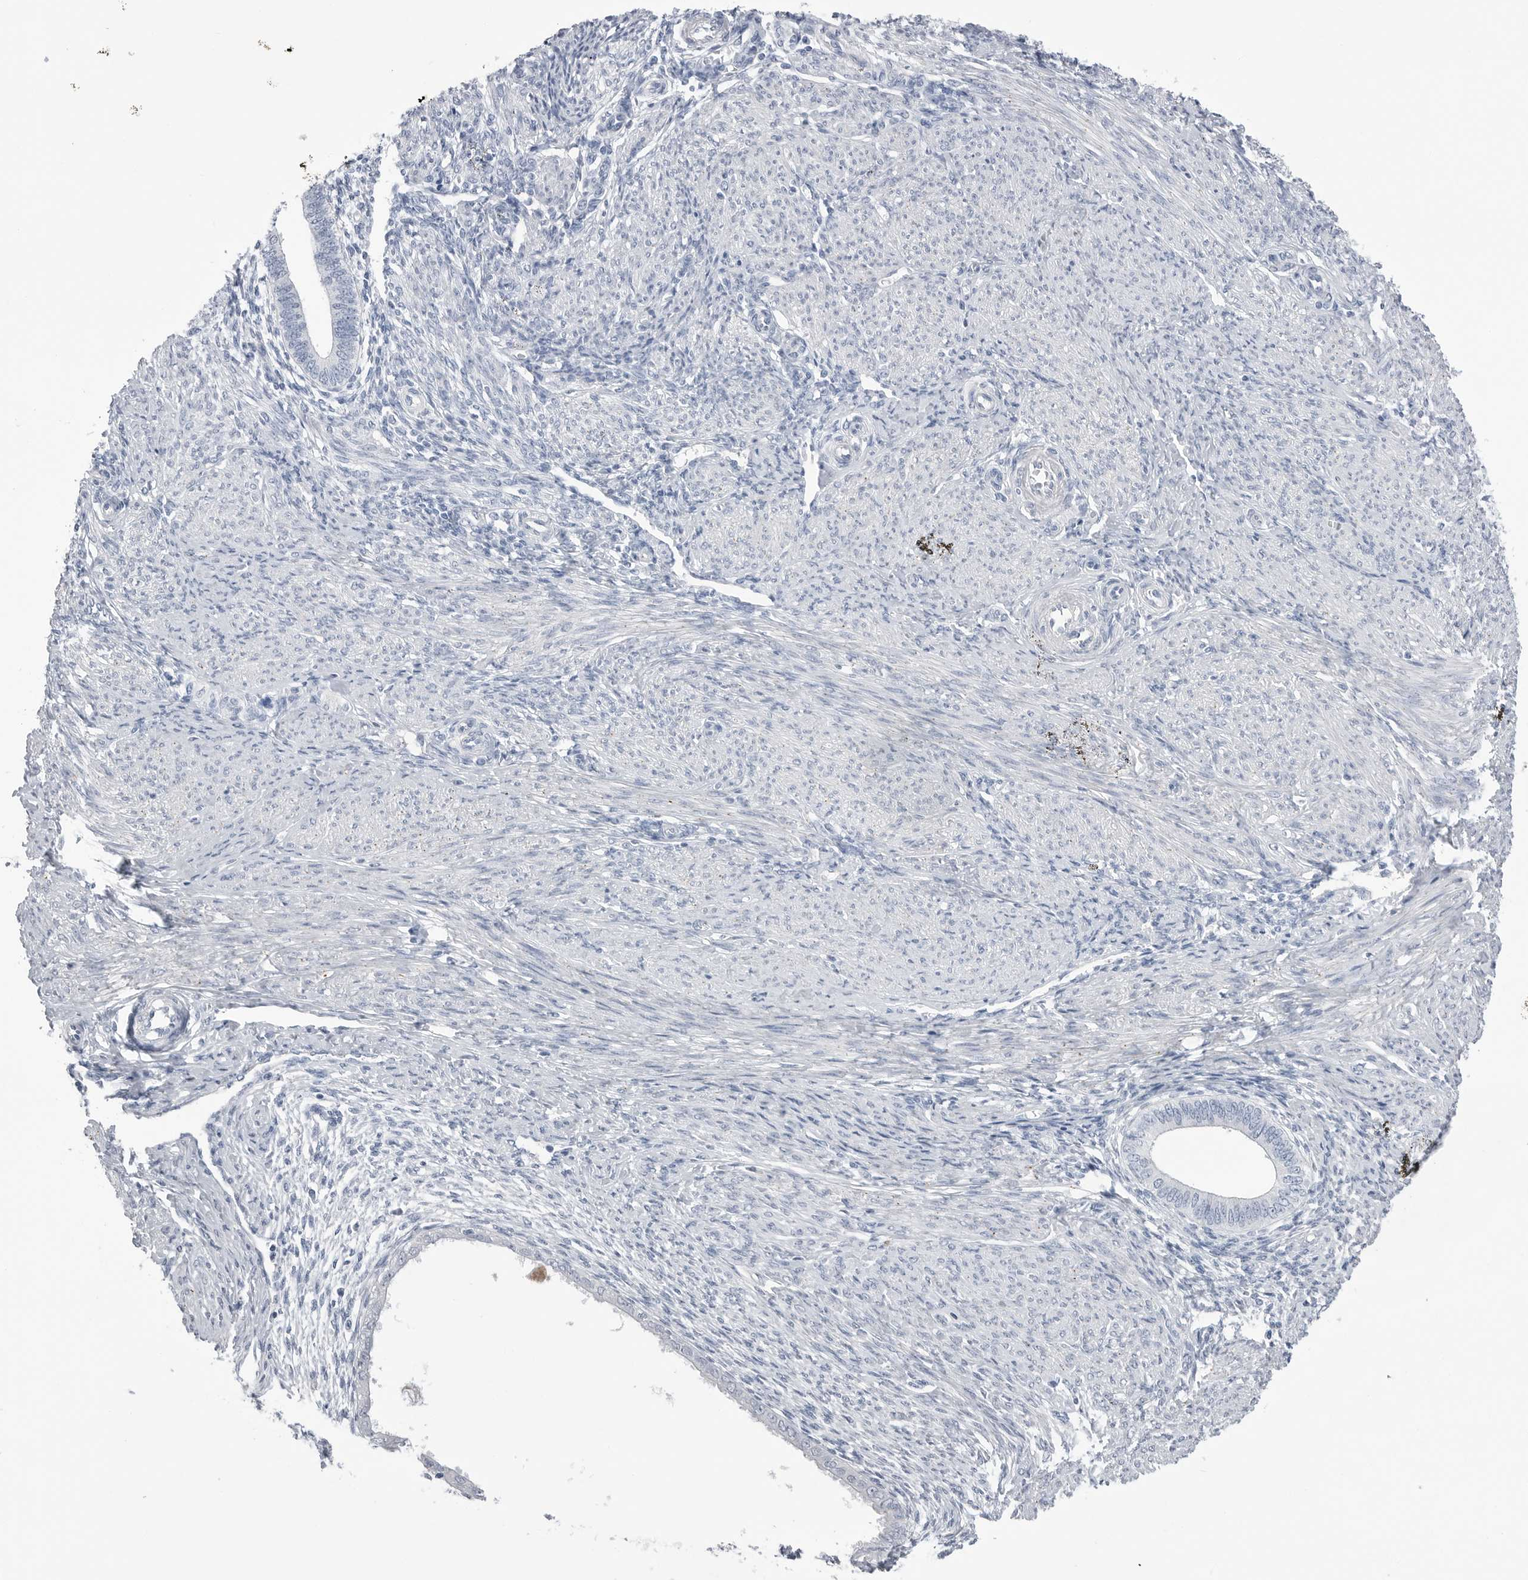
{"staining": {"intensity": "negative", "quantity": "none", "location": "none"}, "tissue": "endometrium", "cell_type": "Cells in endometrial stroma", "image_type": "normal", "snomed": [{"axis": "morphology", "description": "Normal tissue, NOS"}, {"axis": "topography", "description": "Endometrium"}], "caption": "DAB immunohistochemical staining of unremarkable endometrium displays no significant staining in cells in endometrial stroma.", "gene": "ABHD12", "patient": {"sex": "female", "age": 42}}